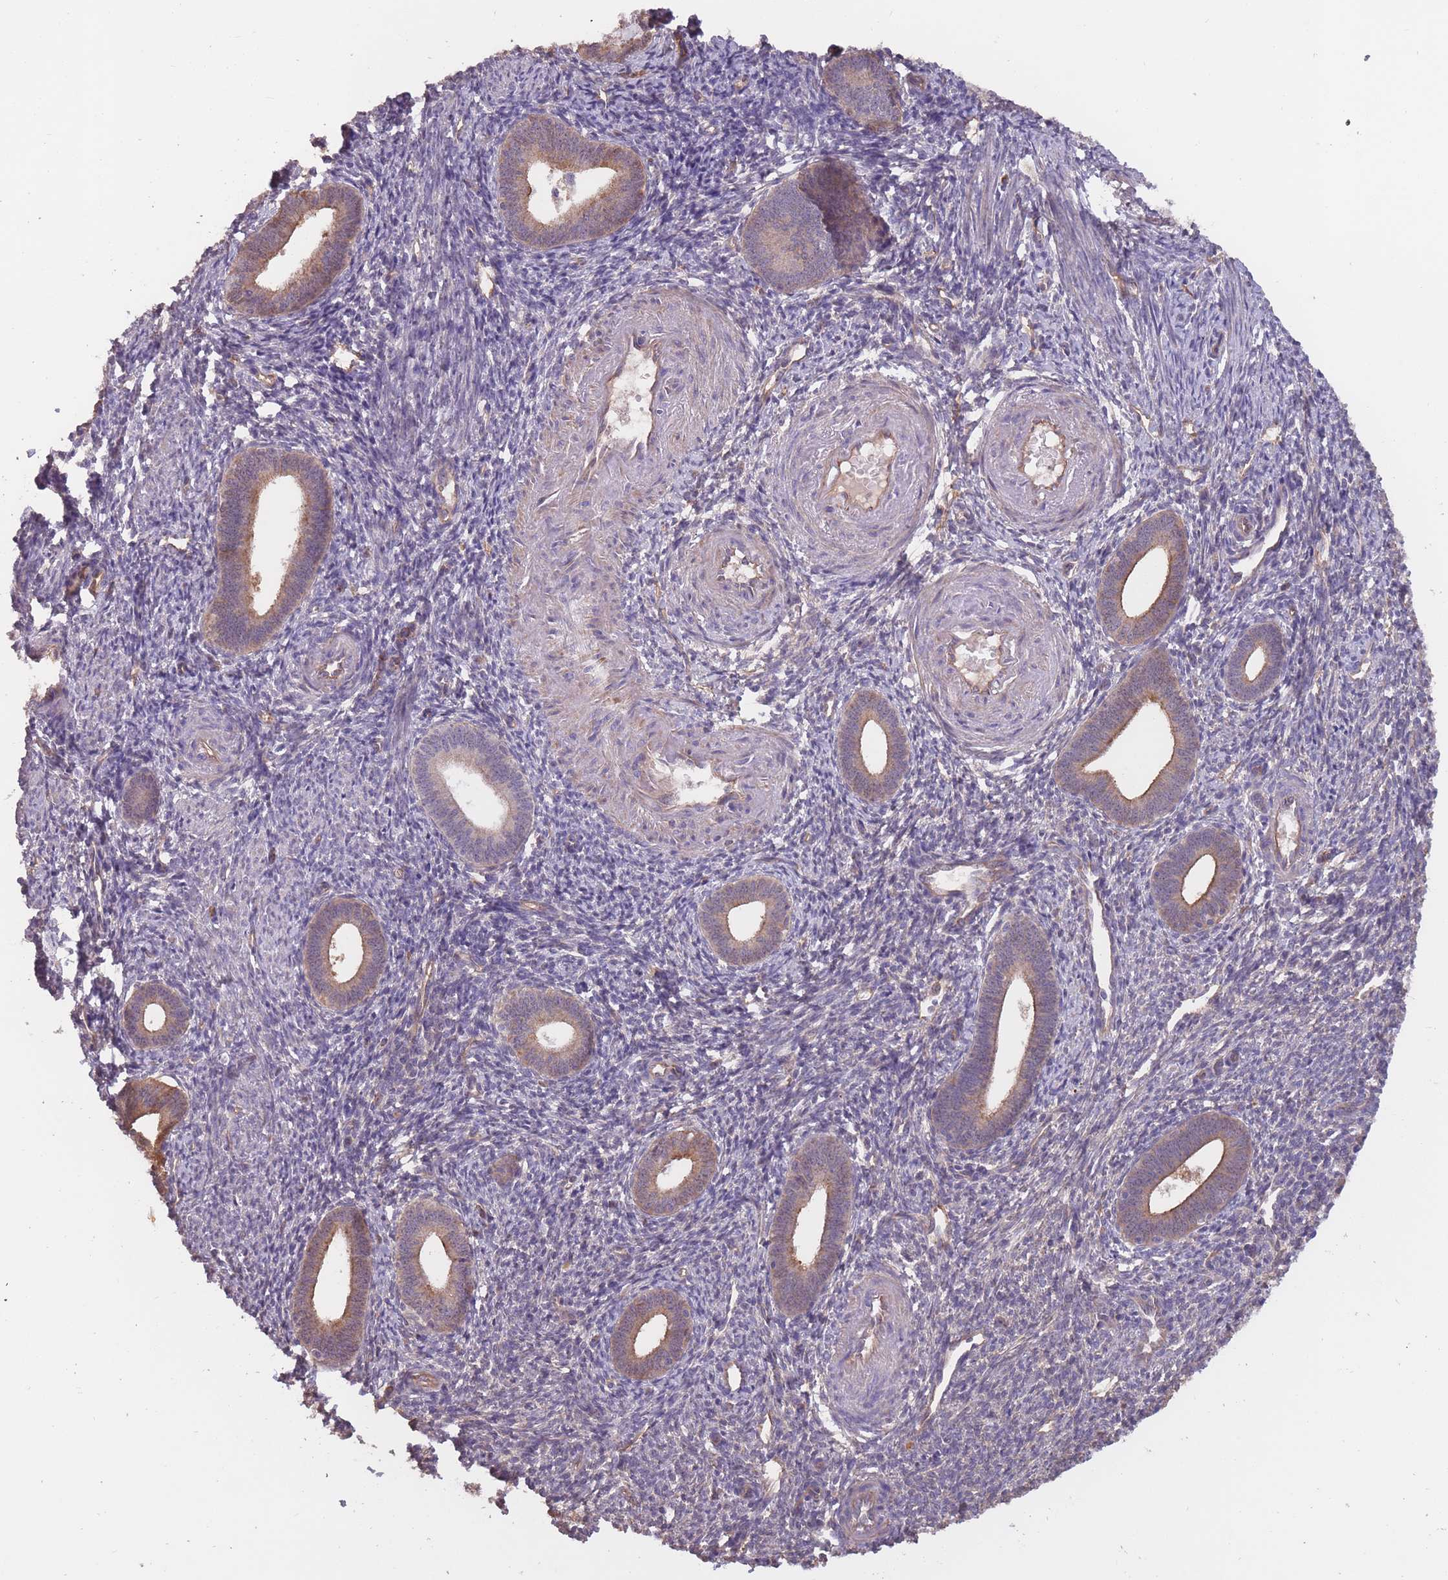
{"staining": {"intensity": "weak", "quantity": "<25%", "location": "cytoplasmic/membranous"}, "tissue": "endometrium", "cell_type": "Cells in endometrial stroma", "image_type": "normal", "snomed": [{"axis": "morphology", "description": "Normal tissue, NOS"}, {"axis": "topography", "description": "Endometrium"}], "caption": "Protein analysis of normal endometrium shows no significant positivity in cells in endometrial stroma.", "gene": "KIAA1755", "patient": {"sex": "female", "age": 41}}